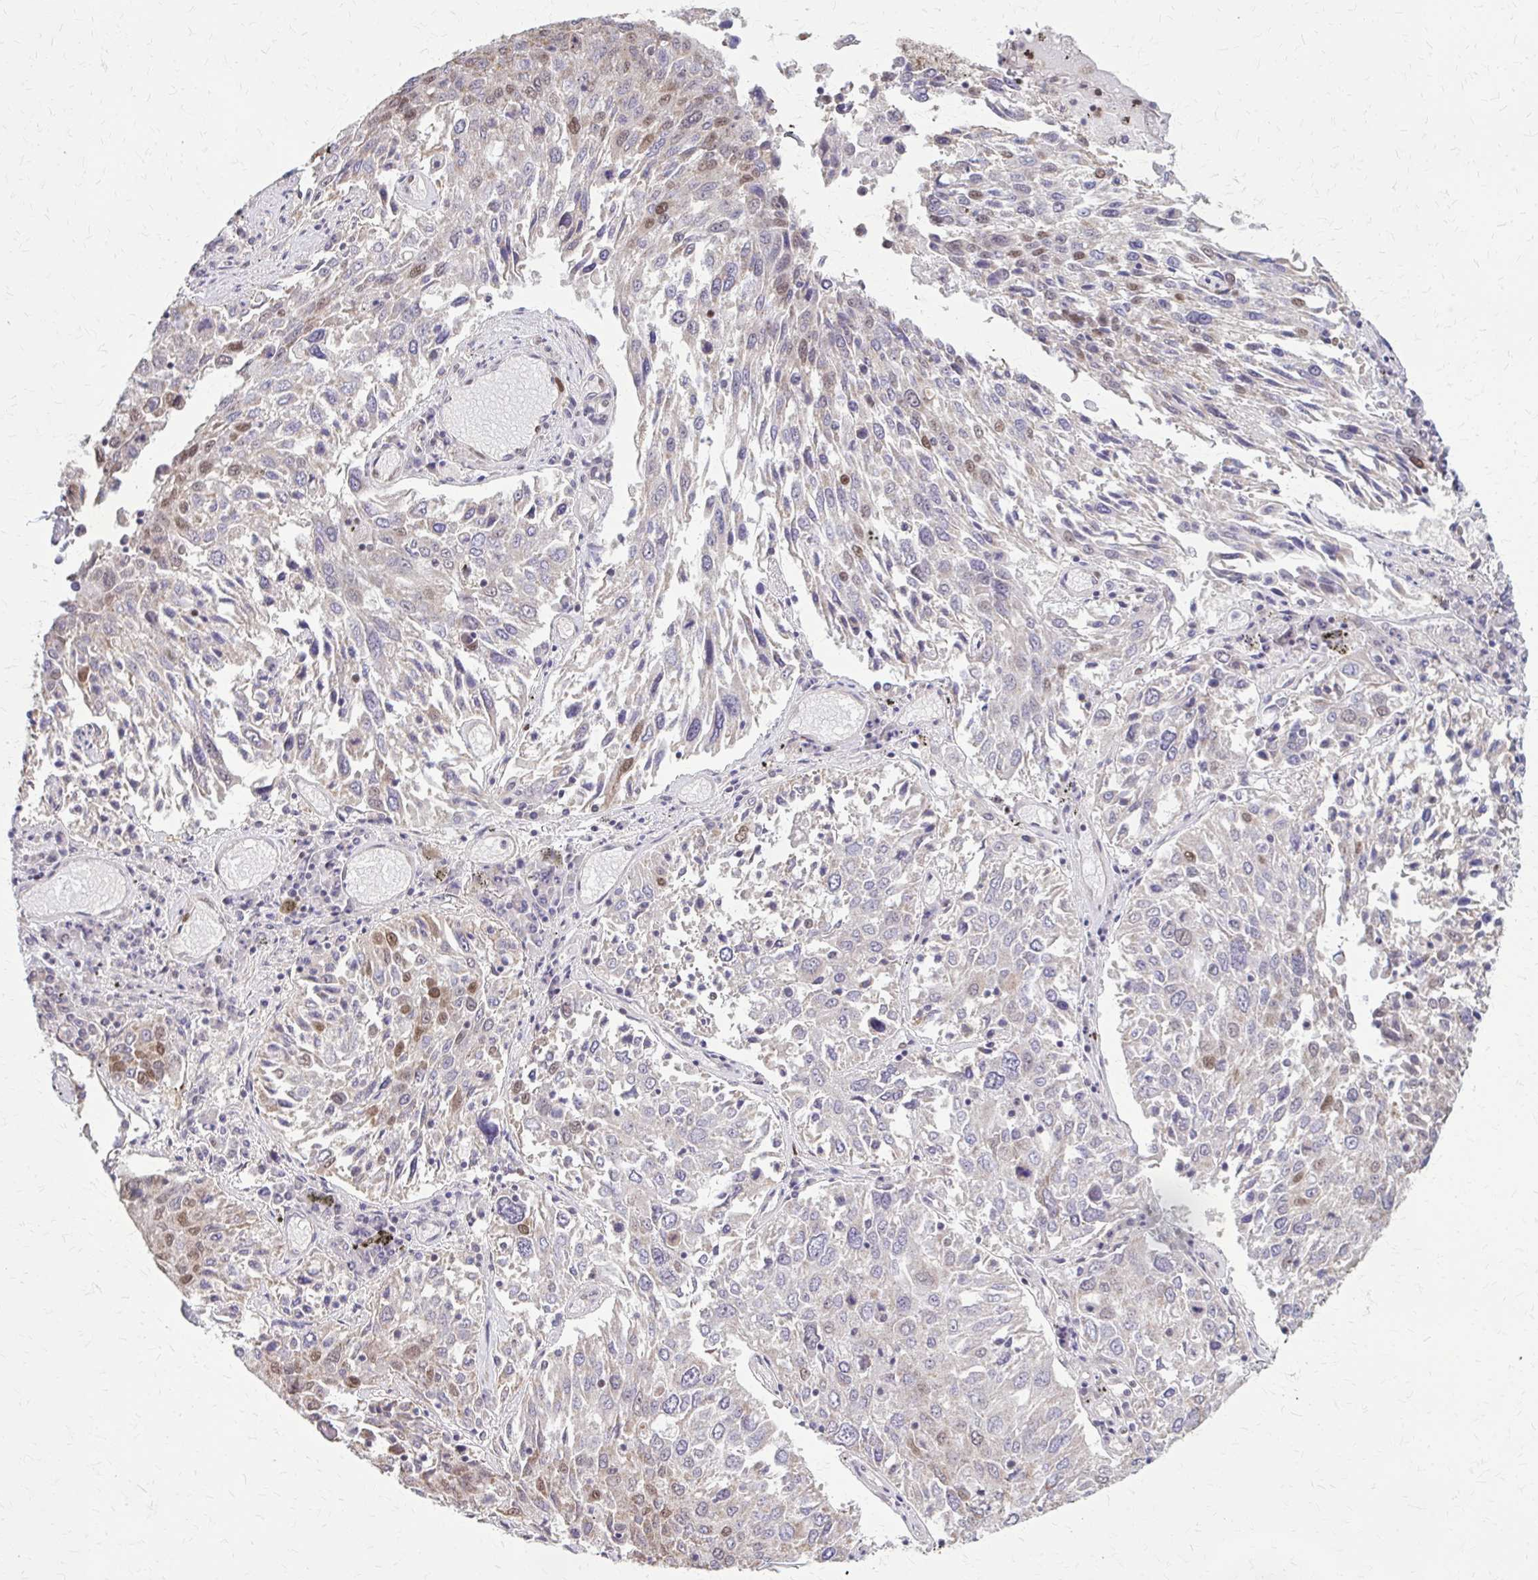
{"staining": {"intensity": "moderate", "quantity": "<25%", "location": "nuclear"}, "tissue": "lung cancer", "cell_type": "Tumor cells", "image_type": "cancer", "snomed": [{"axis": "morphology", "description": "Squamous cell carcinoma, NOS"}, {"axis": "topography", "description": "Lung"}], "caption": "Immunohistochemistry (IHC) of human lung cancer (squamous cell carcinoma) displays low levels of moderate nuclear expression in approximately <25% of tumor cells. The protein is shown in brown color, while the nuclei are stained blue.", "gene": "TTF1", "patient": {"sex": "male", "age": 65}}